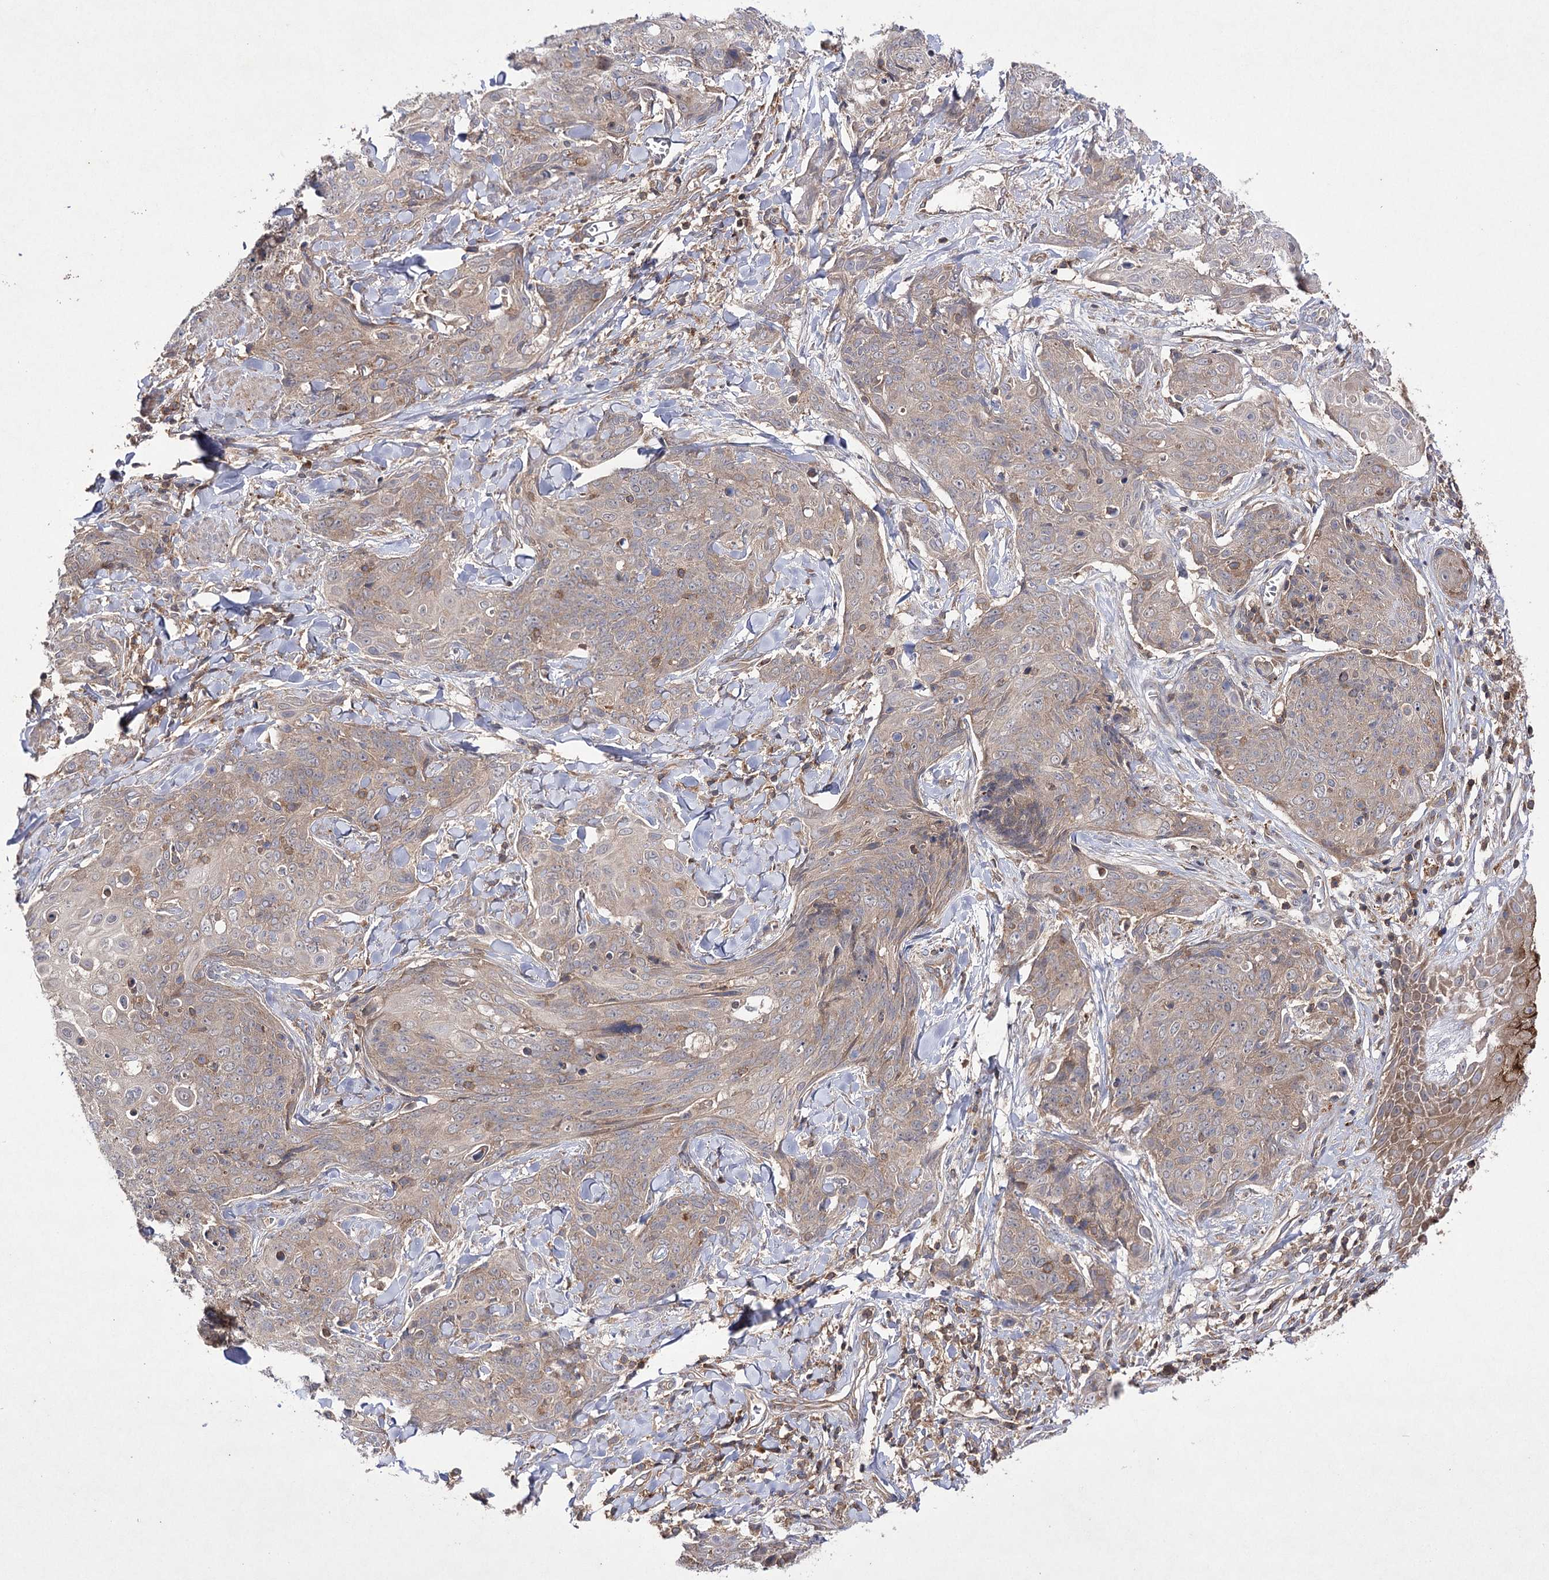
{"staining": {"intensity": "weak", "quantity": ">75%", "location": "cytoplasmic/membranous"}, "tissue": "skin cancer", "cell_type": "Tumor cells", "image_type": "cancer", "snomed": [{"axis": "morphology", "description": "Squamous cell carcinoma, NOS"}, {"axis": "topography", "description": "Skin"}, {"axis": "topography", "description": "Vulva"}], "caption": "A high-resolution photomicrograph shows immunohistochemistry (IHC) staining of skin cancer, which shows weak cytoplasmic/membranous expression in approximately >75% of tumor cells. The staining was performed using DAB to visualize the protein expression in brown, while the nuclei were stained in blue with hematoxylin (Magnification: 20x).", "gene": "BCR", "patient": {"sex": "female", "age": 85}}